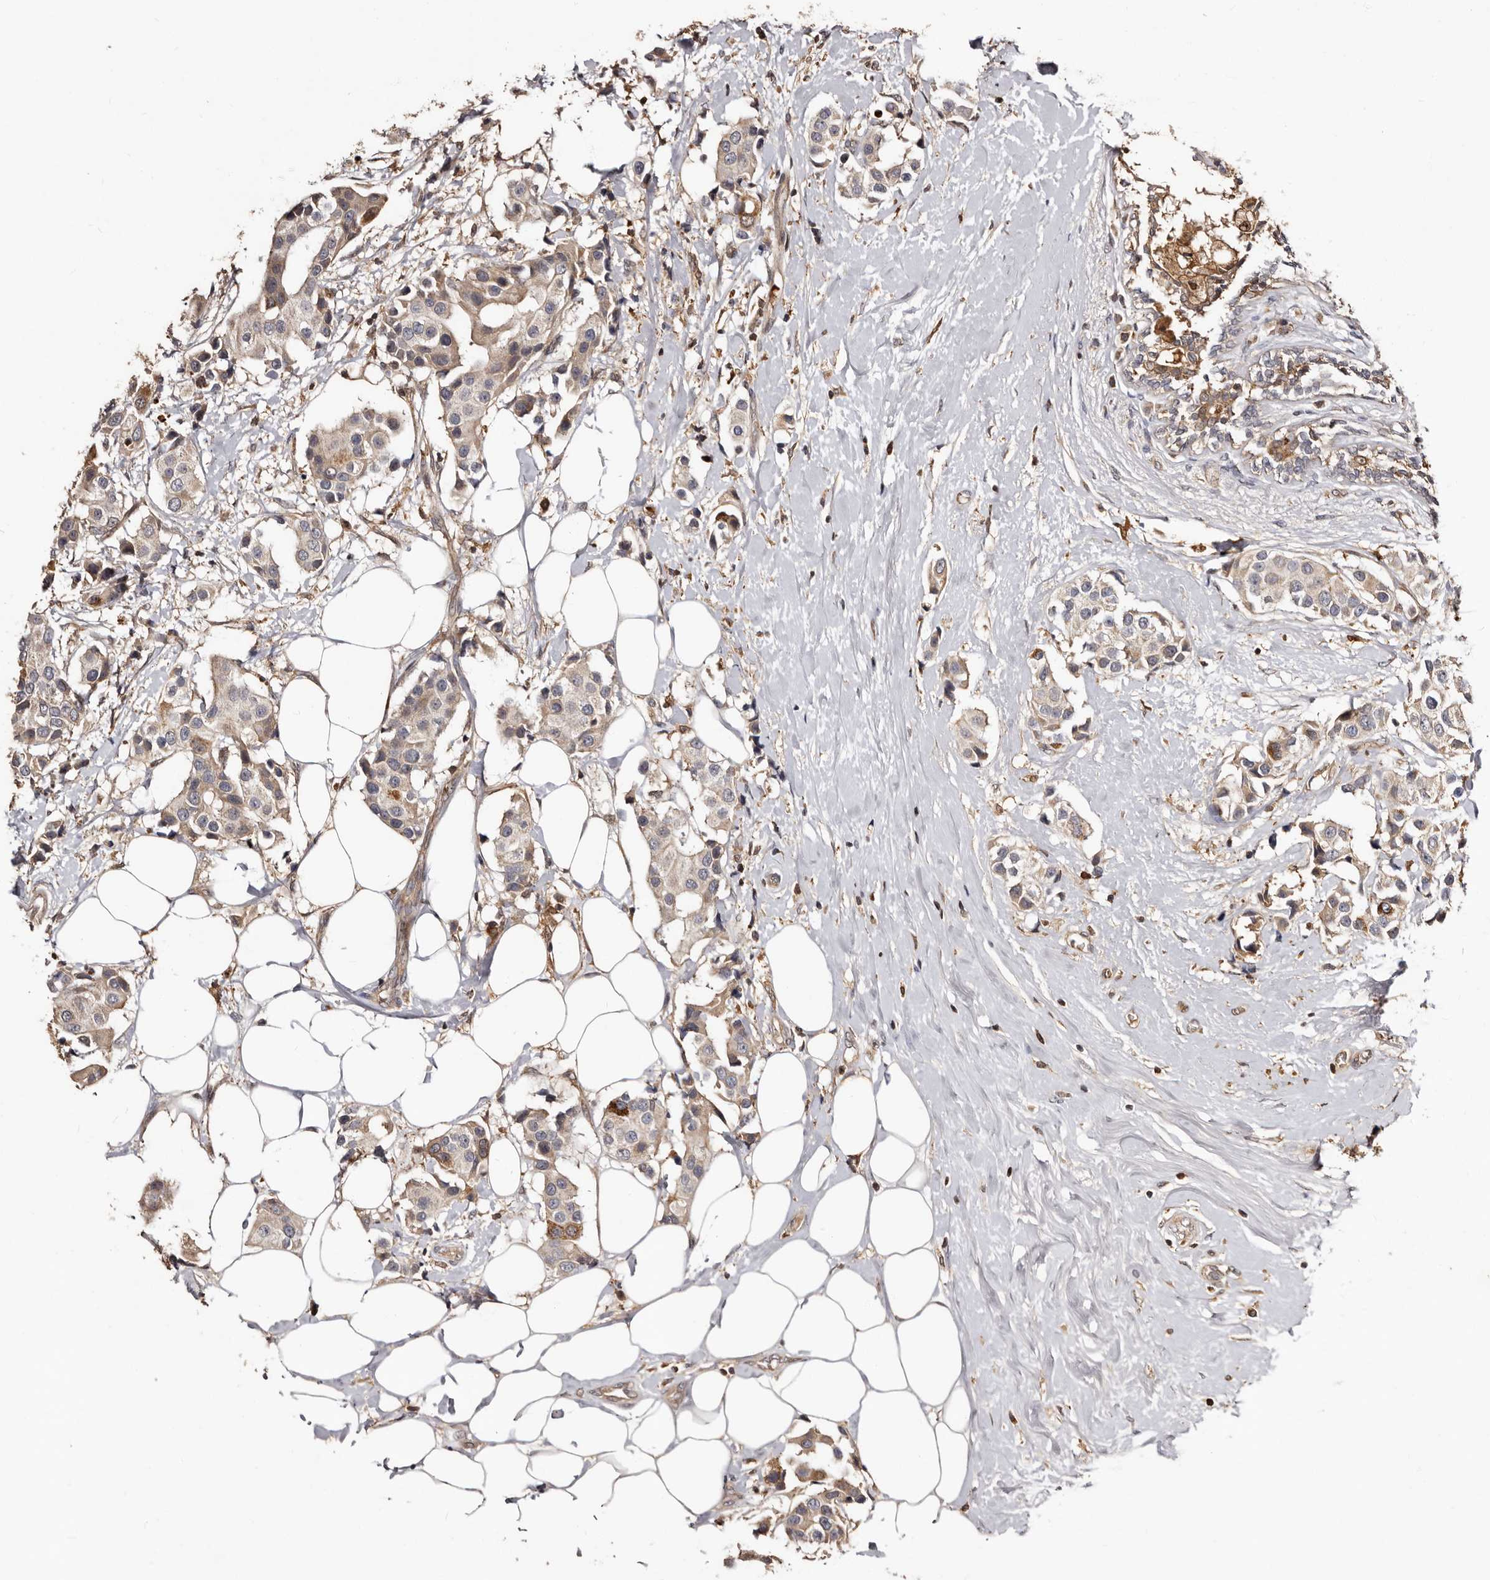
{"staining": {"intensity": "weak", "quantity": ">75%", "location": "cytoplasmic/membranous"}, "tissue": "breast cancer", "cell_type": "Tumor cells", "image_type": "cancer", "snomed": [{"axis": "morphology", "description": "Normal tissue, NOS"}, {"axis": "morphology", "description": "Duct carcinoma"}, {"axis": "topography", "description": "Breast"}], "caption": "Breast cancer (invasive ductal carcinoma) stained with a brown dye demonstrates weak cytoplasmic/membranous positive expression in about >75% of tumor cells.", "gene": "BAX", "patient": {"sex": "female", "age": 39}}